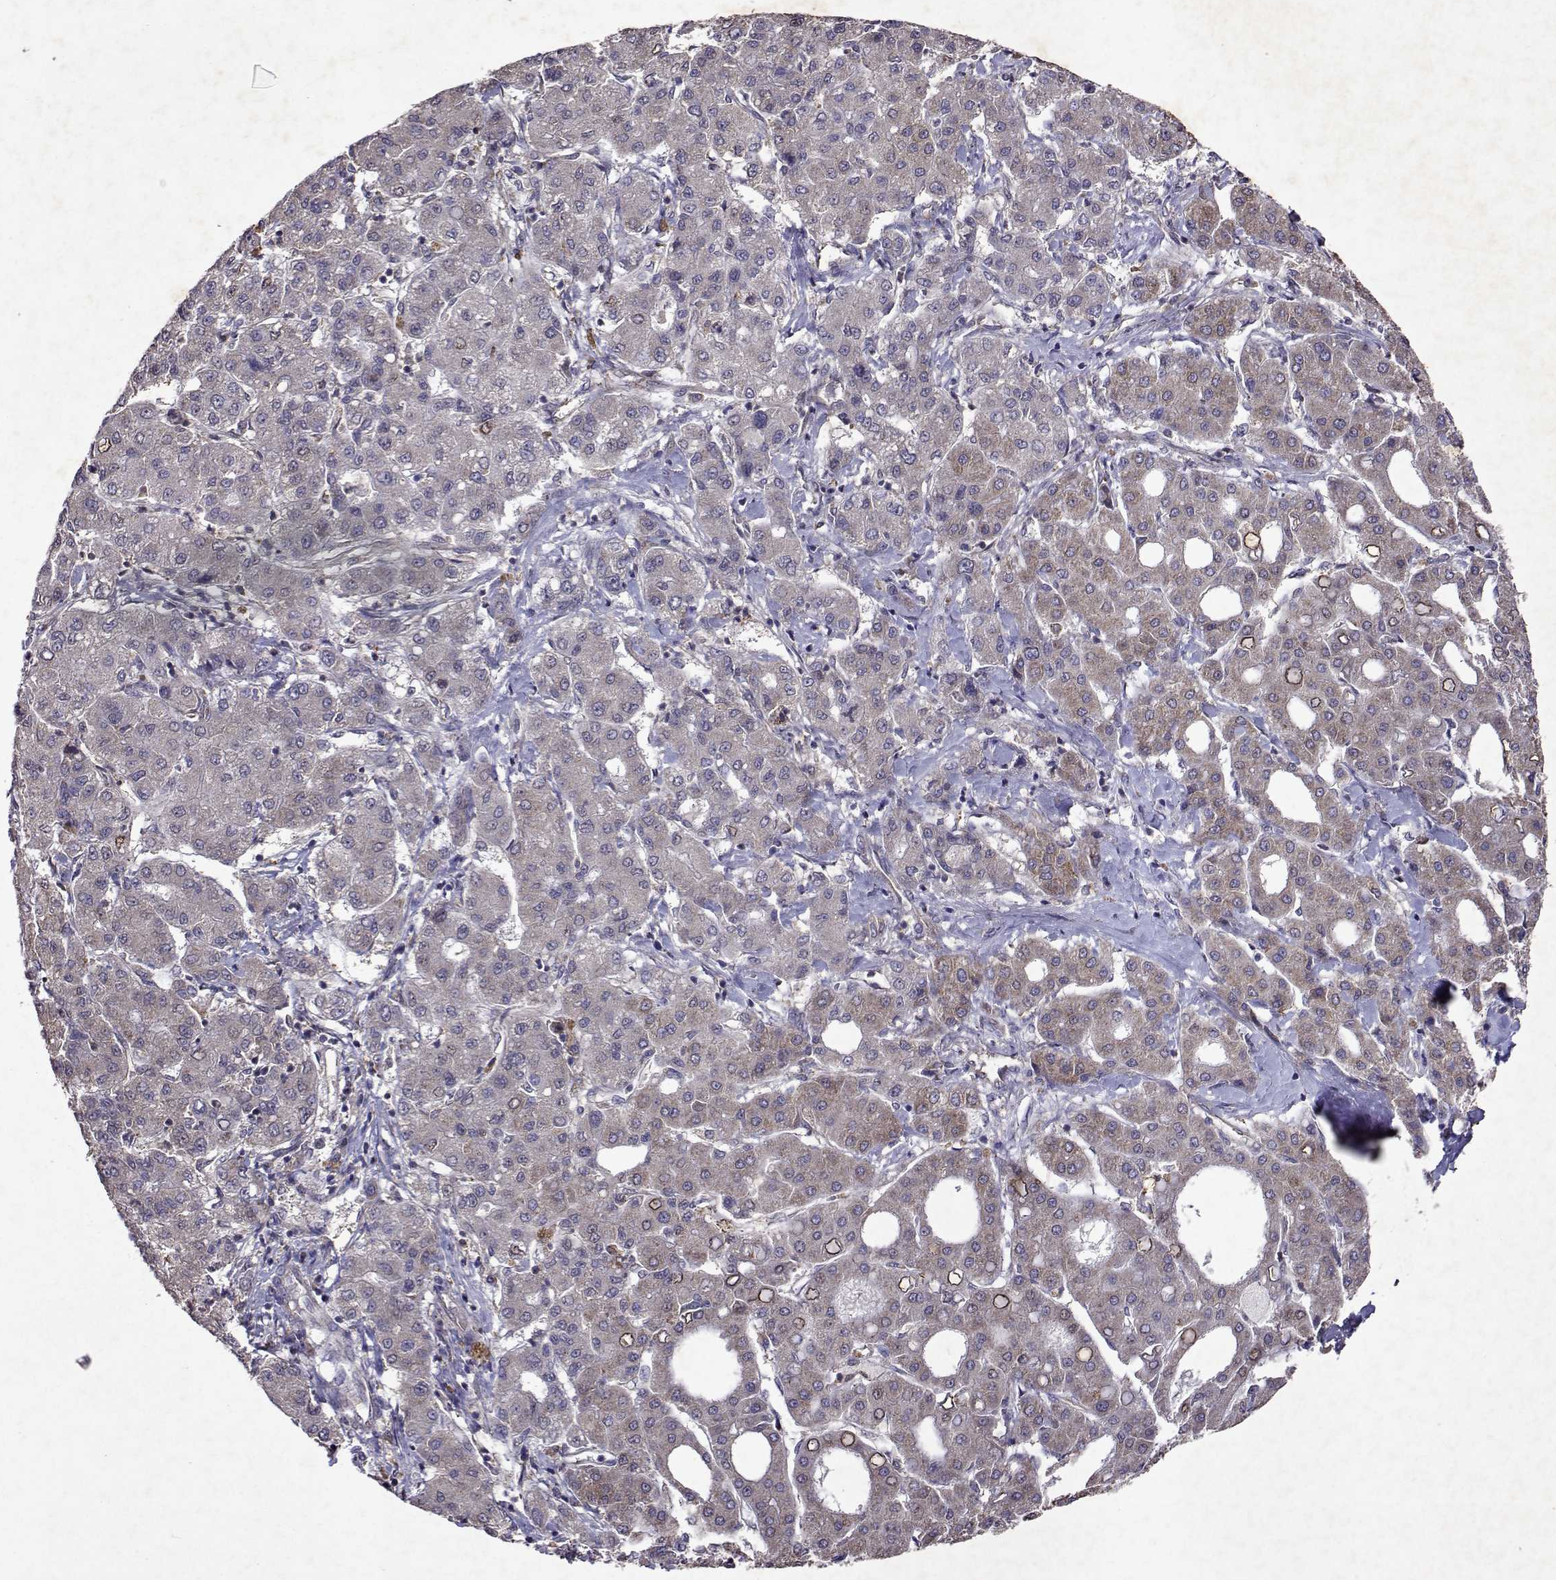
{"staining": {"intensity": "weak", "quantity": "<25%", "location": "cytoplasmic/membranous"}, "tissue": "liver cancer", "cell_type": "Tumor cells", "image_type": "cancer", "snomed": [{"axis": "morphology", "description": "Carcinoma, Hepatocellular, NOS"}, {"axis": "topography", "description": "Liver"}], "caption": "Hepatocellular carcinoma (liver) stained for a protein using immunohistochemistry exhibits no staining tumor cells.", "gene": "TARBP2", "patient": {"sex": "male", "age": 65}}